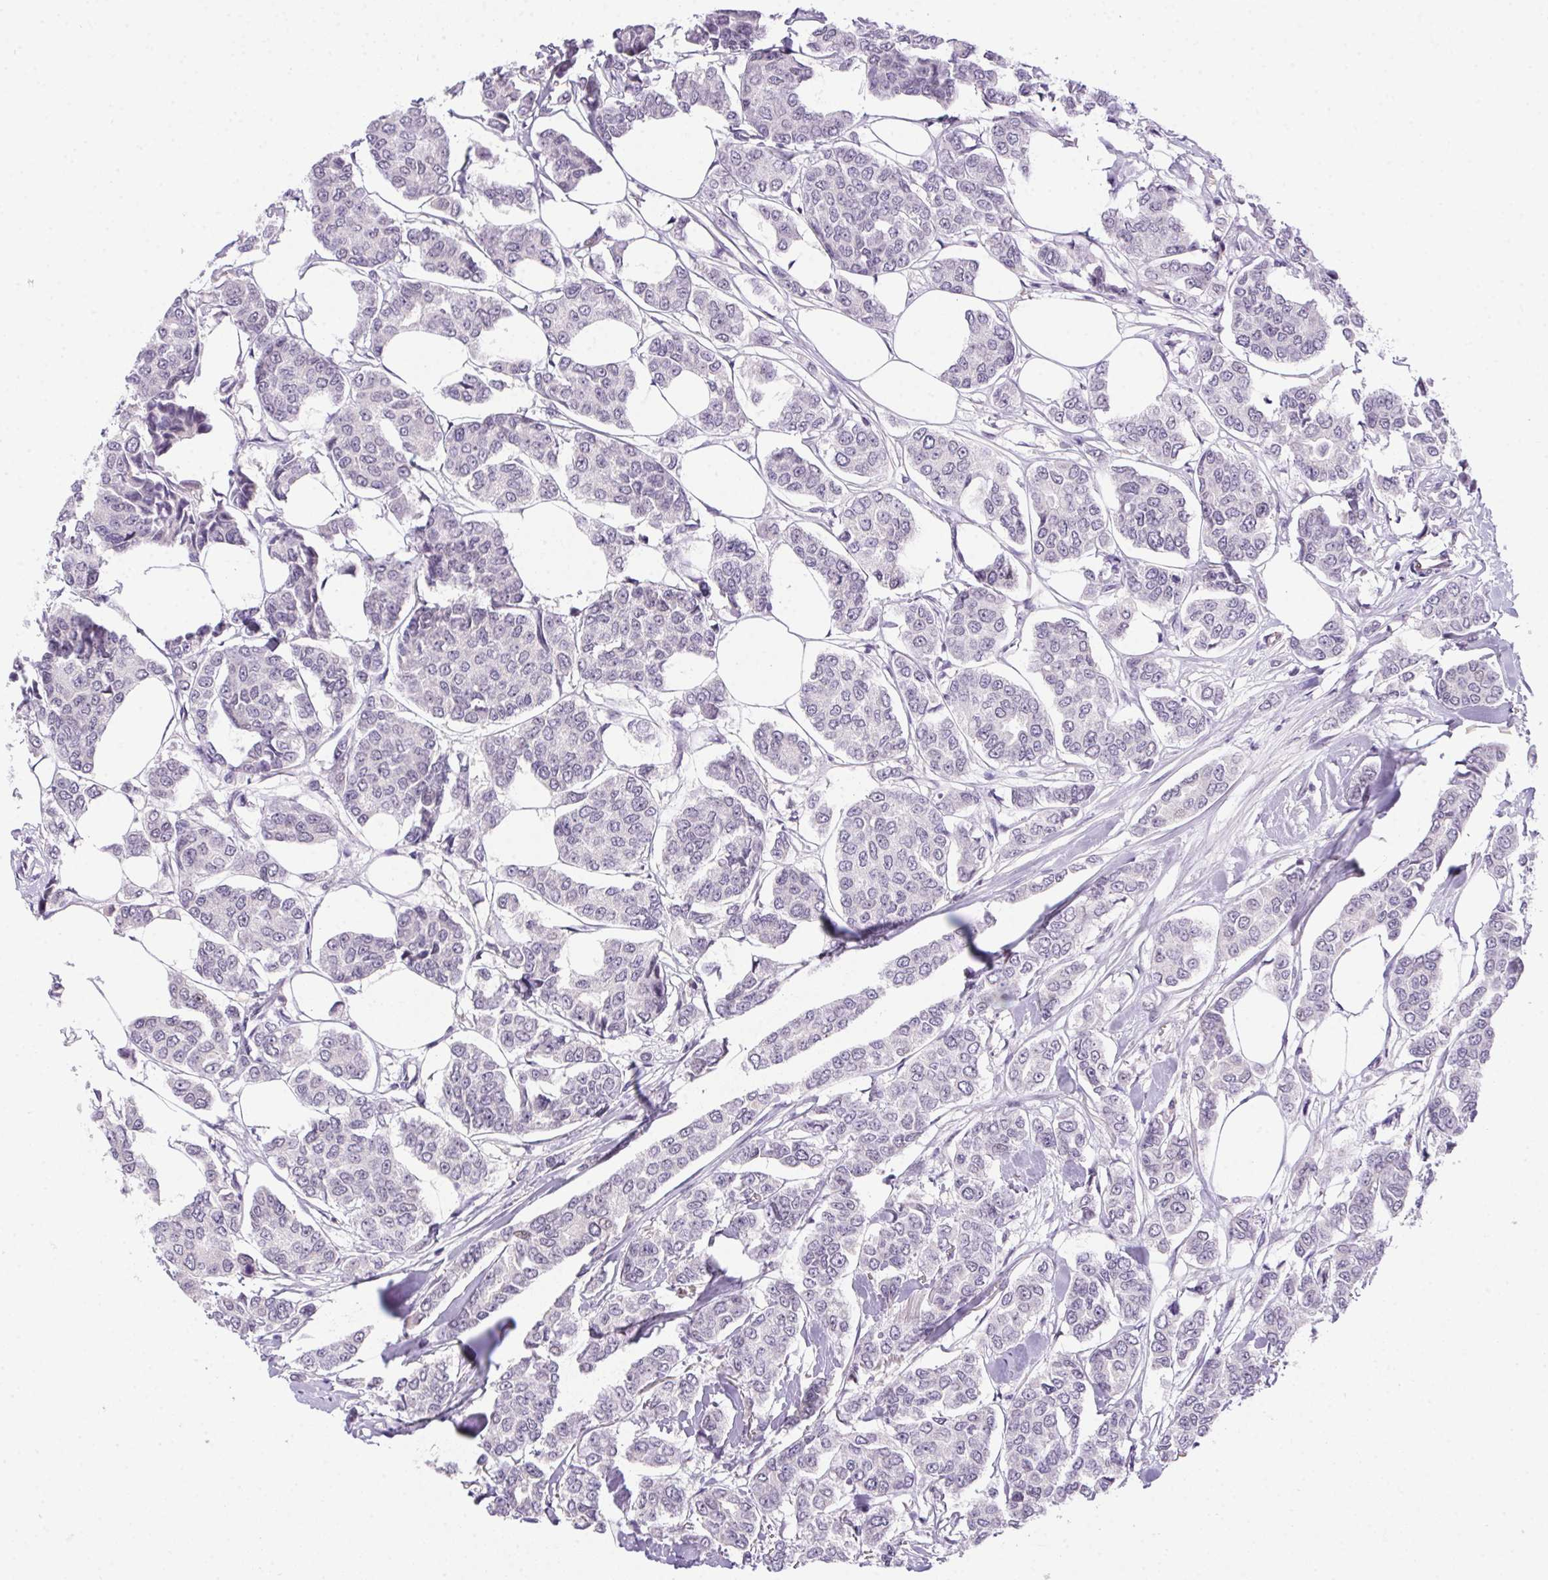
{"staining": {"intensity": "negative", "quantity": "none", "location": "none"}, "tissue": "breast cancer", "cell_type": "Tumor cells", "image_type": "cancer", "snomed": [{"axis": "morphology", "description": "Duct carcinoma"}, {"axis": "topography", "description": "Breast"}], "caption": "A high-resolution photomicrograph shows immunohistochemistry staining of breast invasive ductal carcinoma, which demonstrates no significant positivity in tumor cells. (Immunohistochemistry (ihc), brightfield microscopy, high magnification).", "gene": "SP9", "patient": {"sex": "female", "age": 94}}